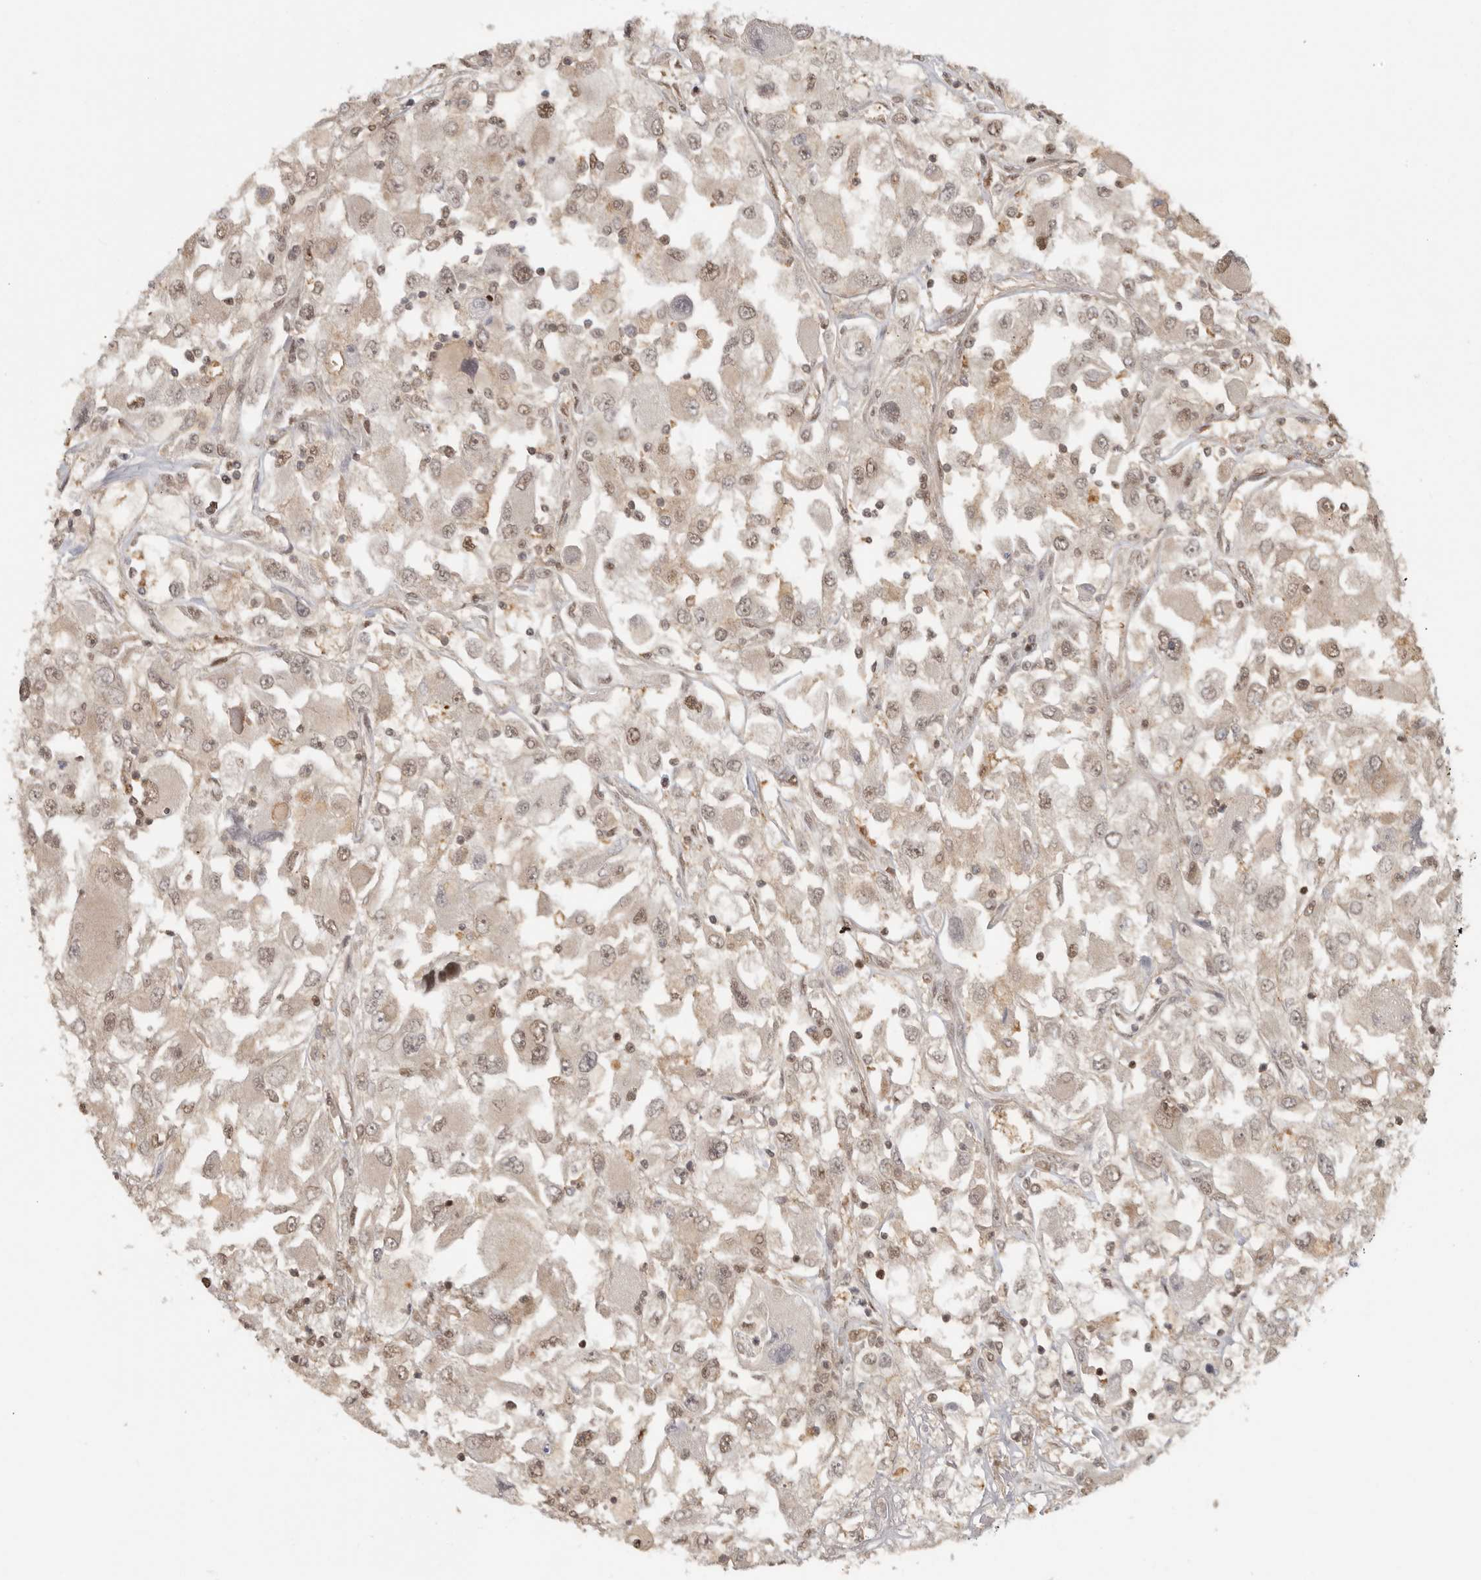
{"staining": {"intensity": "weak", "quantity": "25%-75%", "location": "cytoplasmic/membranous,nuclear"}, "tissue": "renal cancer", "cell_type": "Tumor cells", "image_type": "cancer", "snomed": [{"axis": "morphology", "description": "Adenocarcinoma, NOS"}, {"axis": "topography", "description": "Kidney"}], "caption": "A histopathology image of human adenocarcinoma (renal) stained for a protein demonstrates weak cytoplasmic/membranous and nuclear brown staining in tumor cells.", "gene": "PSMA5", "patient": {"sex": "female", "age": 52}}